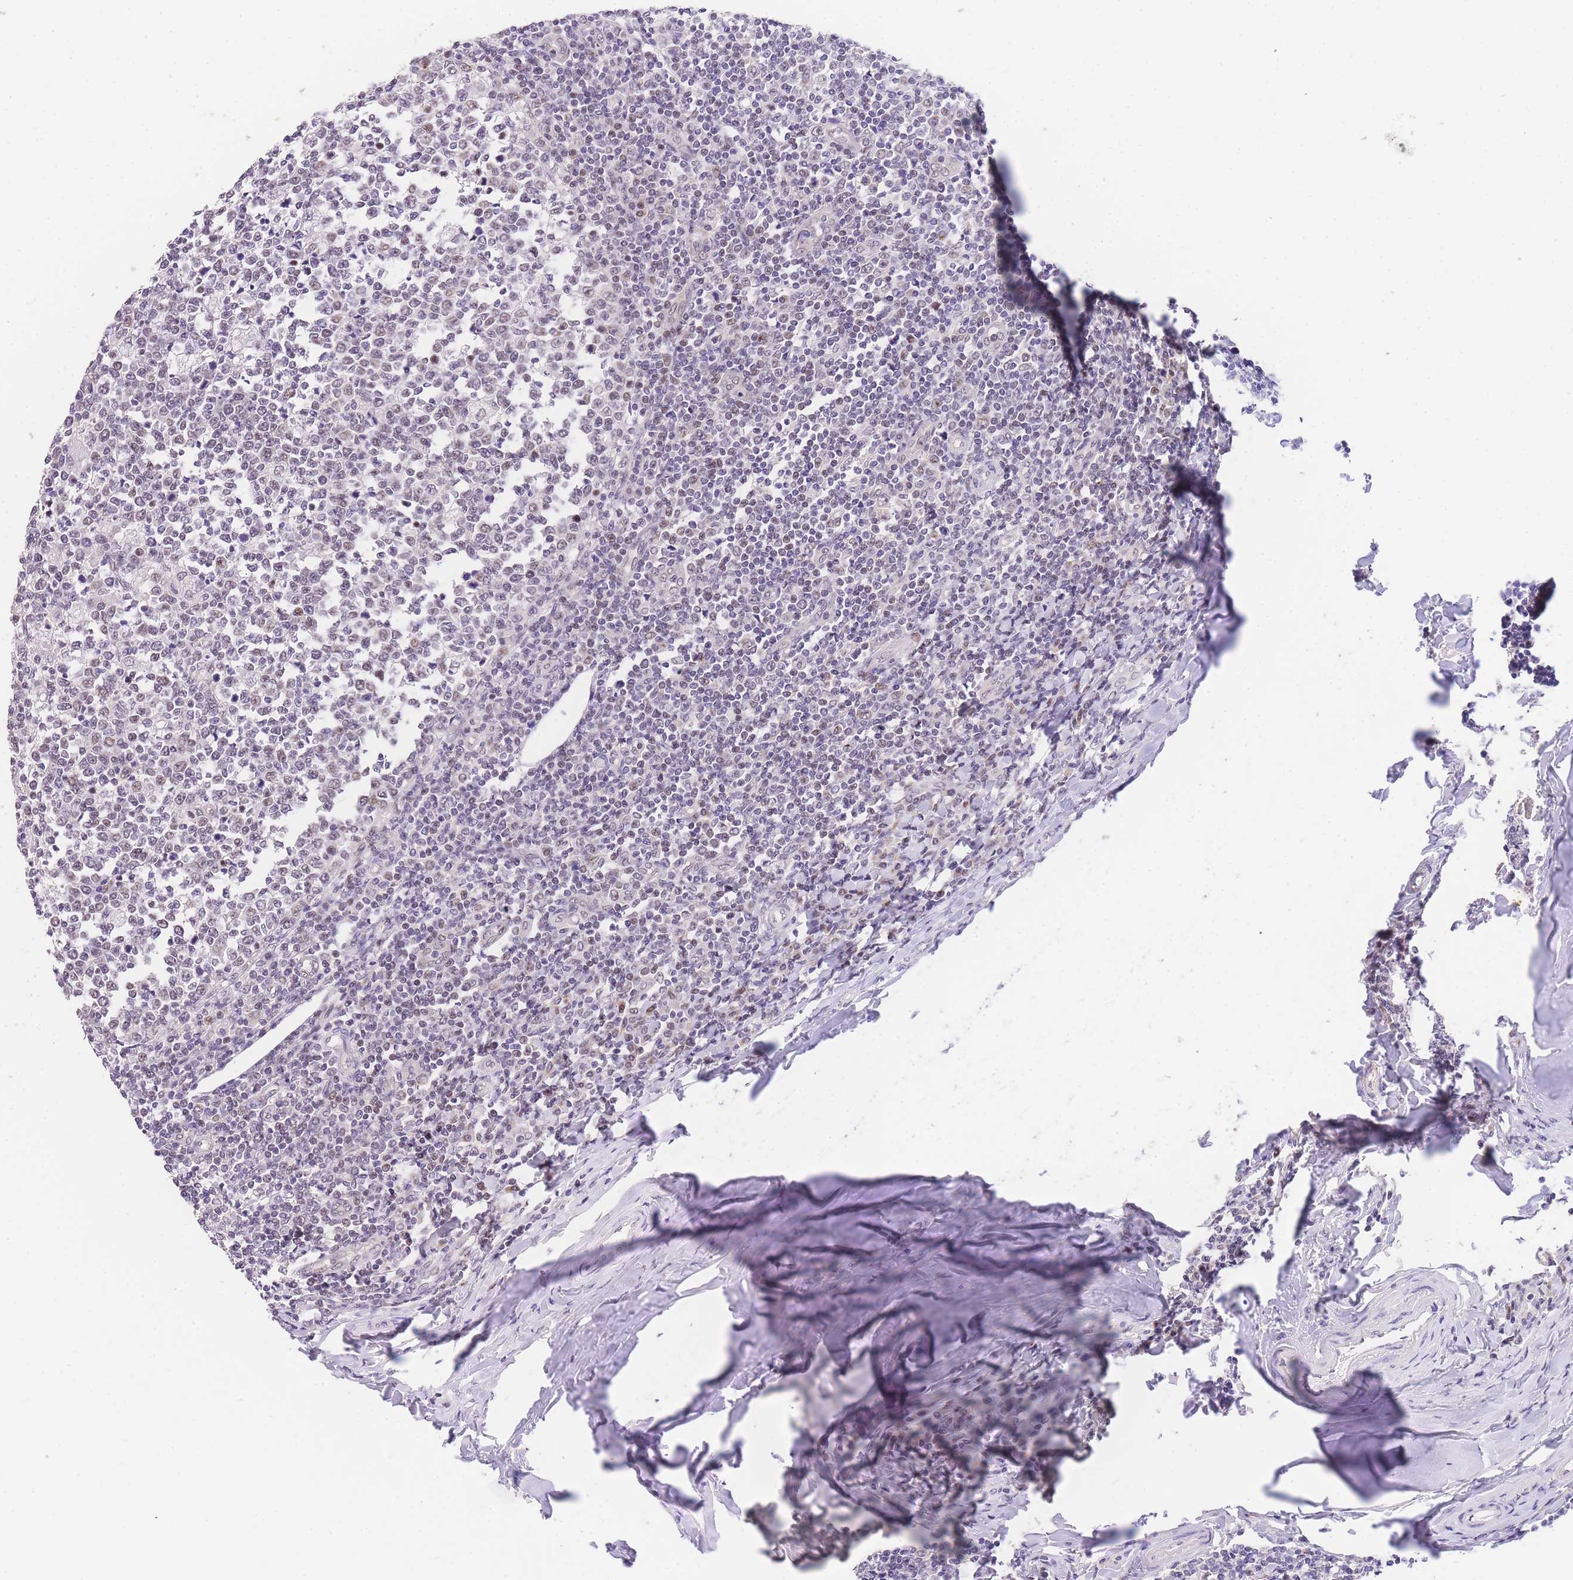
{"staining": {"intensity": "weak", "quantity": "25%-75%", "location": "nuclear"}, "tissue": "tonsil", "cell_type": "Germinal center cells", "image_type": "normal", "snomed": [{"axis": "morphology", "description": "Normal tissue, NOS"}, {"axis": "topography", "description": "Tonsil"}], "caption": "This image reveals normal tonsil stained with immunohistochemistry (IHC) to label a protein in brown. The nuclear of germinal center cells show weak positivity for the protein. Nuclei are counter-stained blue.", "gene": "SLC35F2", "patient": {"sex": "female", "age": 19}}